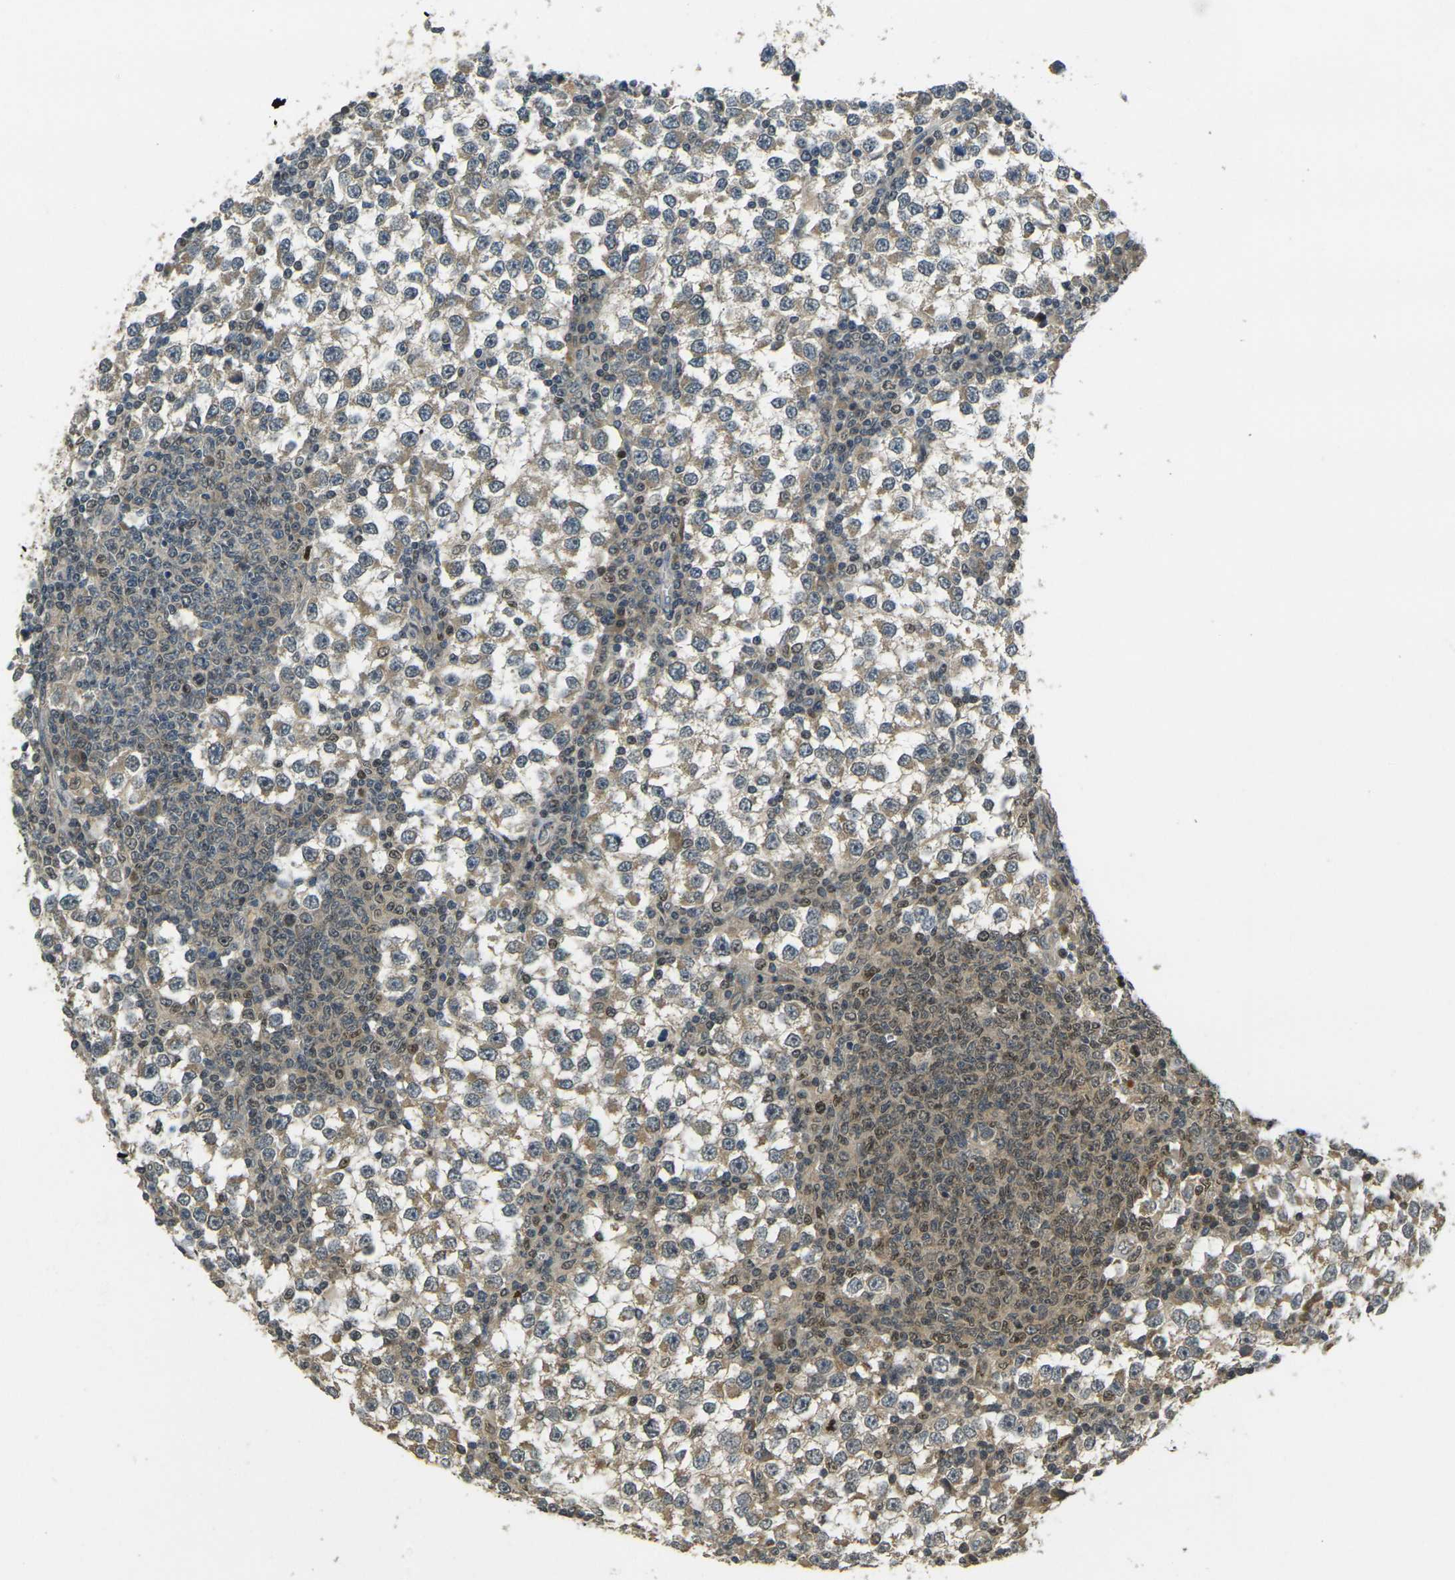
{"staining": {"intensity": "moderate", "quantity": ">75%", "location": "cytoplasmic/membranous"}, "tissue": "testis cancer", "cell_type": "Tumor cells", "image_type": "cancer", "snomed": [{"axis": "morphology", "description": "Seminoma, NOS"}, {"axis": "topography", "description": "Testis"}], "caption": "The histopathology image exhibits staining of testis cancer, revealing moderate cytoplasmic/membranous protein positivity (brown color) within tumor cells. The protein is stained brown, and the nuclei are stained in blue (DAB (3,3'-diaminobenzidine) IHC with brightfield microscopy, high magnification).", "gene": "KLHL8", "patient": {"sex": "male", "age": 65}}